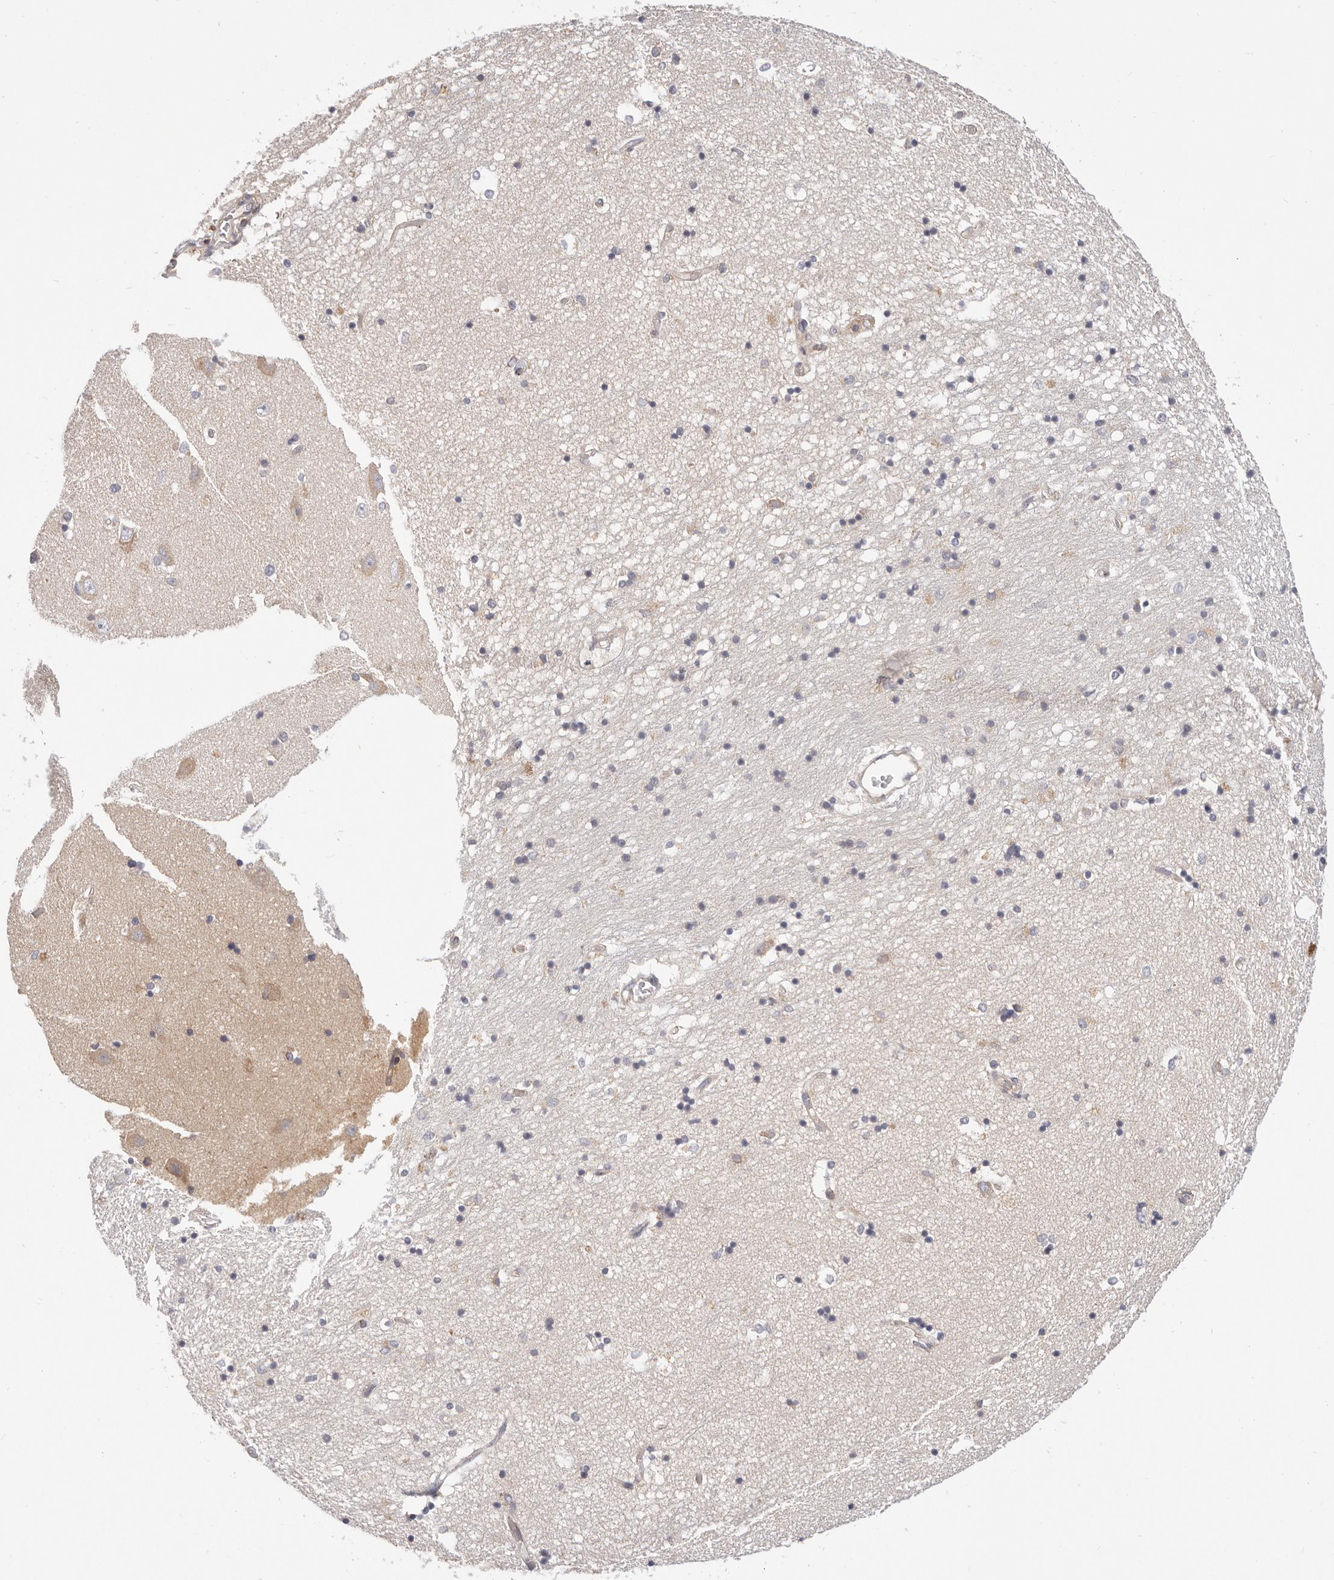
{"staining": {"intensity": "weak", "quantity": "<25%", "location": "cytoplasmic/membranous"}, "tissue": "hippocampus", "cell_type": "Glial cells", "image_type": "normal", "snomed": [{"axis": "morphology", "description": "Normal tissue, NOS"}, {"axis": "topography", "description": "Hippocampus"}], "caption": "Glial cells show no significant protein staining in benign hippocampus. (IHC, brightfield microscopy, high magnification).", "gene": "KCMF1", "patient": {"sex": "male", "age": 45}}